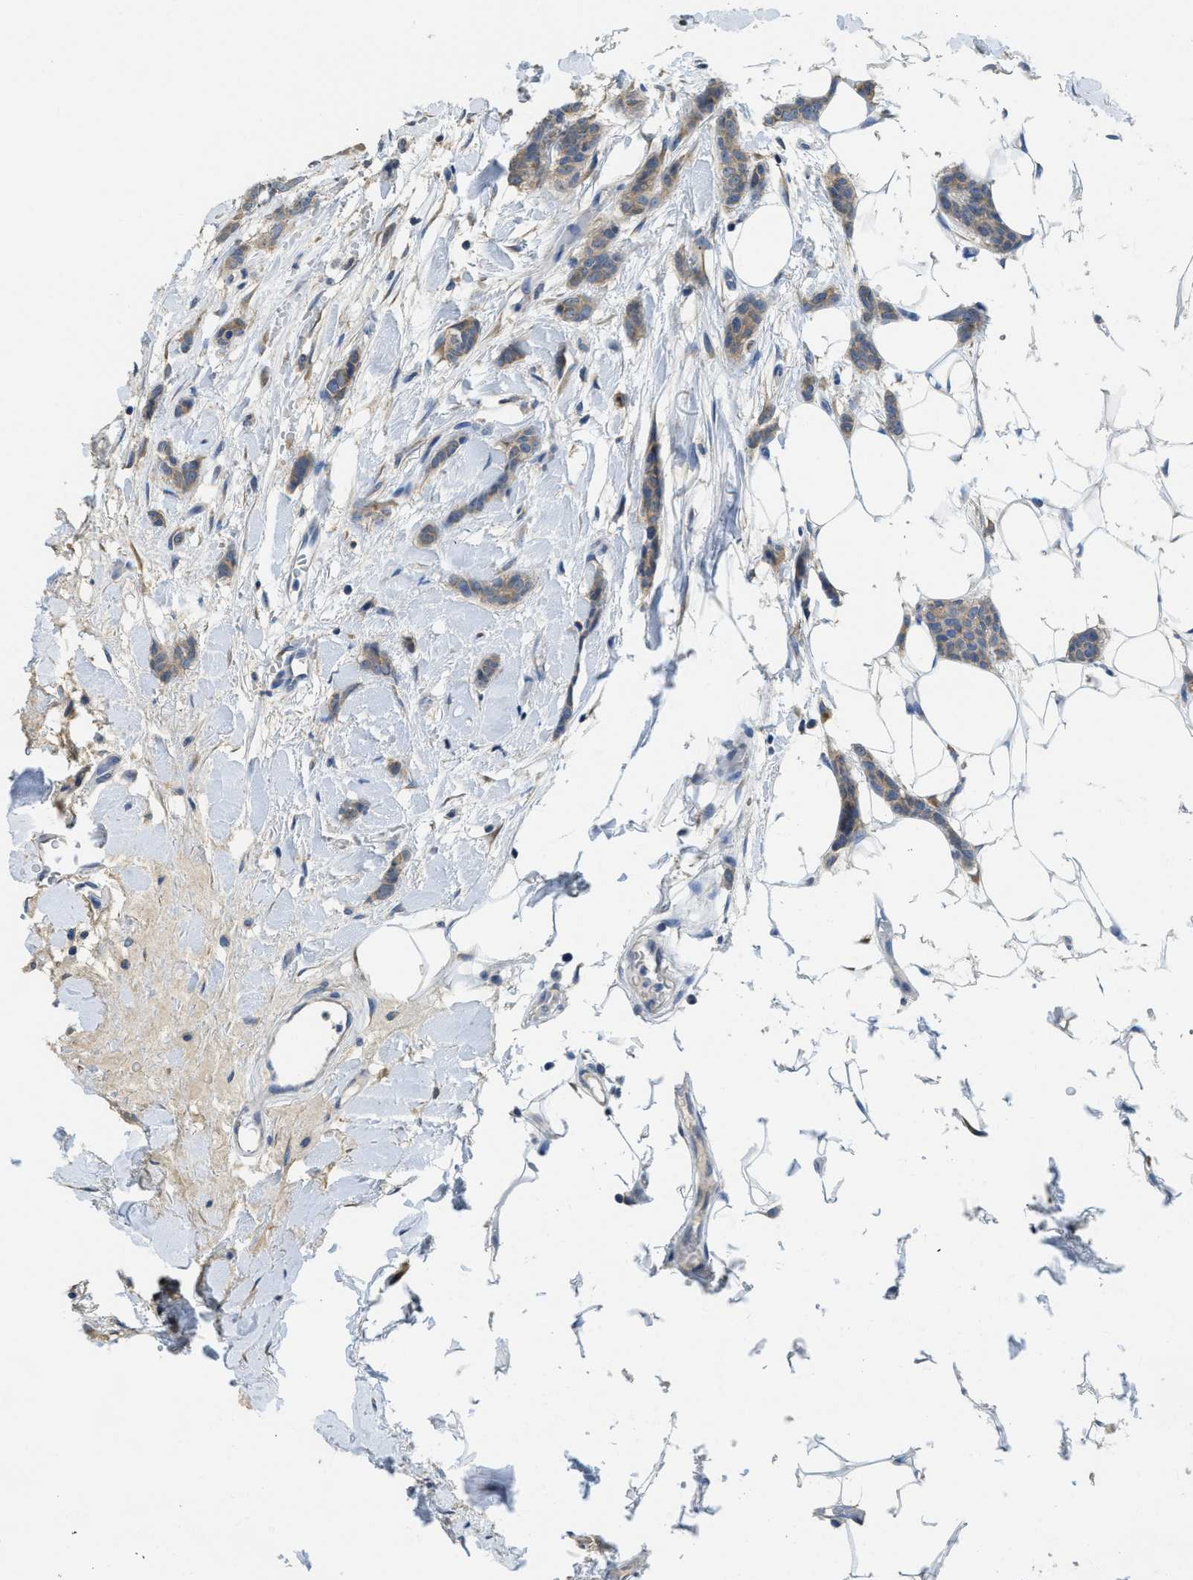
{"staining": {"intensity": "moderate", "quantity": ">75%", "location": "cytoplasmic/membranous"}, "tissue": "breast cancer", "cell_type": "Tumor cells", "image_type": "cancer", "snomed": [{"axis": "morphology", "description": "Lobular carcinoma"}, {"axis": "topography", "description": "Skin"}, {"axis": "topography", "description": "Breast"}], "caption": "Moderate cytoplasmic/membranous expression for a protein is identified in approximately >75% of tumor cells of breast lobular carcinoma using immunohistochemistry.", "gene": "SFXN2", "patient": {"sex": "female", "age": 46}}